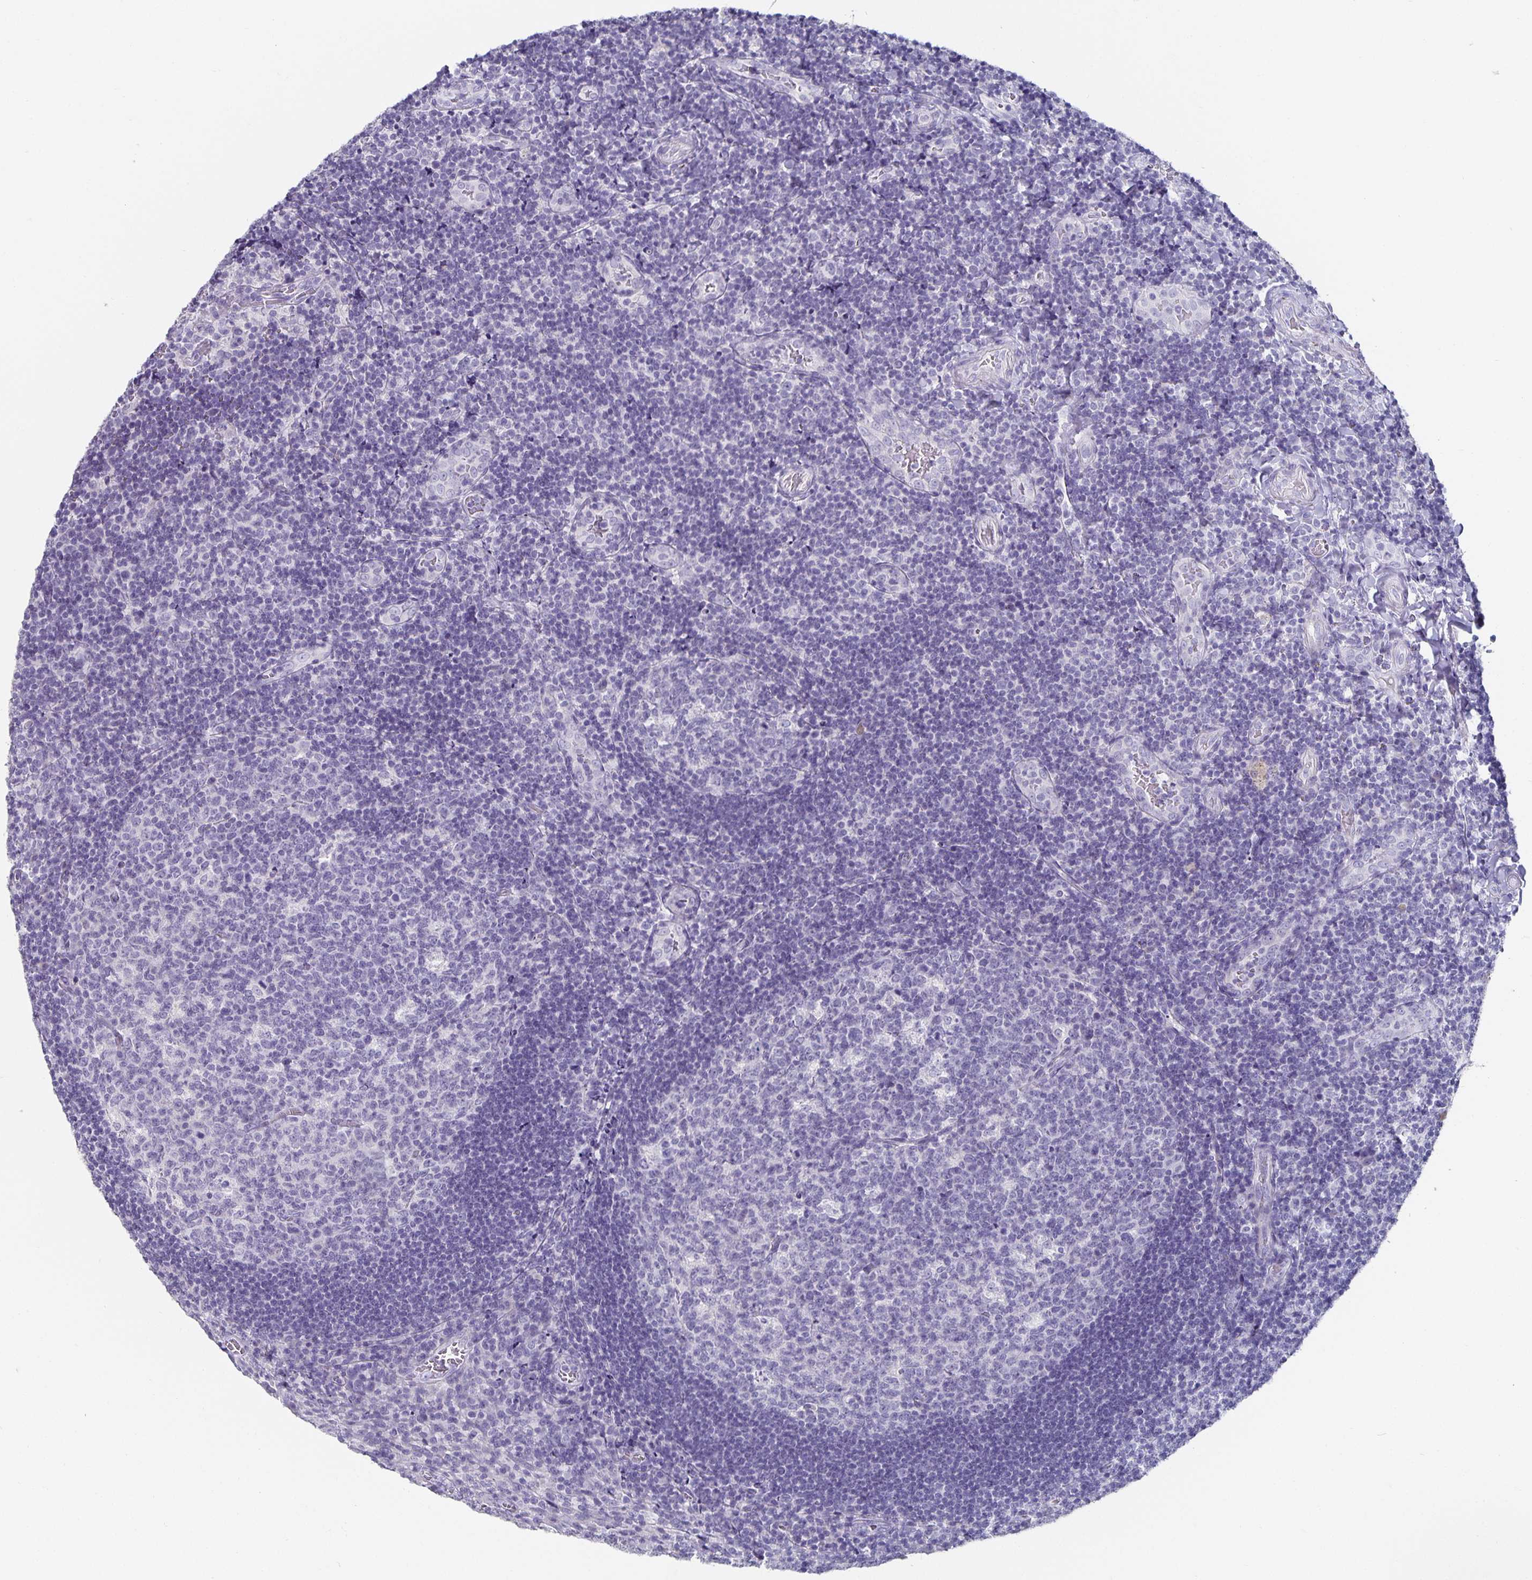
{"staining": {"intensity": "negative", "quantity": "none", "location": "none"}, "tissue": "tonsil", "cell_type": "Germinal center cells", "image_type": "normal", "snomed": [{"axis": "morphology", "description": "Normal tissue, NOS"}, {"axis": "topography", "description": "Tonsil"}], "caption": "Immunohistochemical staining of normal human tonsil displays no significant expression in germinal center cells. (DAB immunohistochemistry with hematoxylin counter stain).", "gene": "CHGA", "patient": {"sex": "male", "age": 17}}